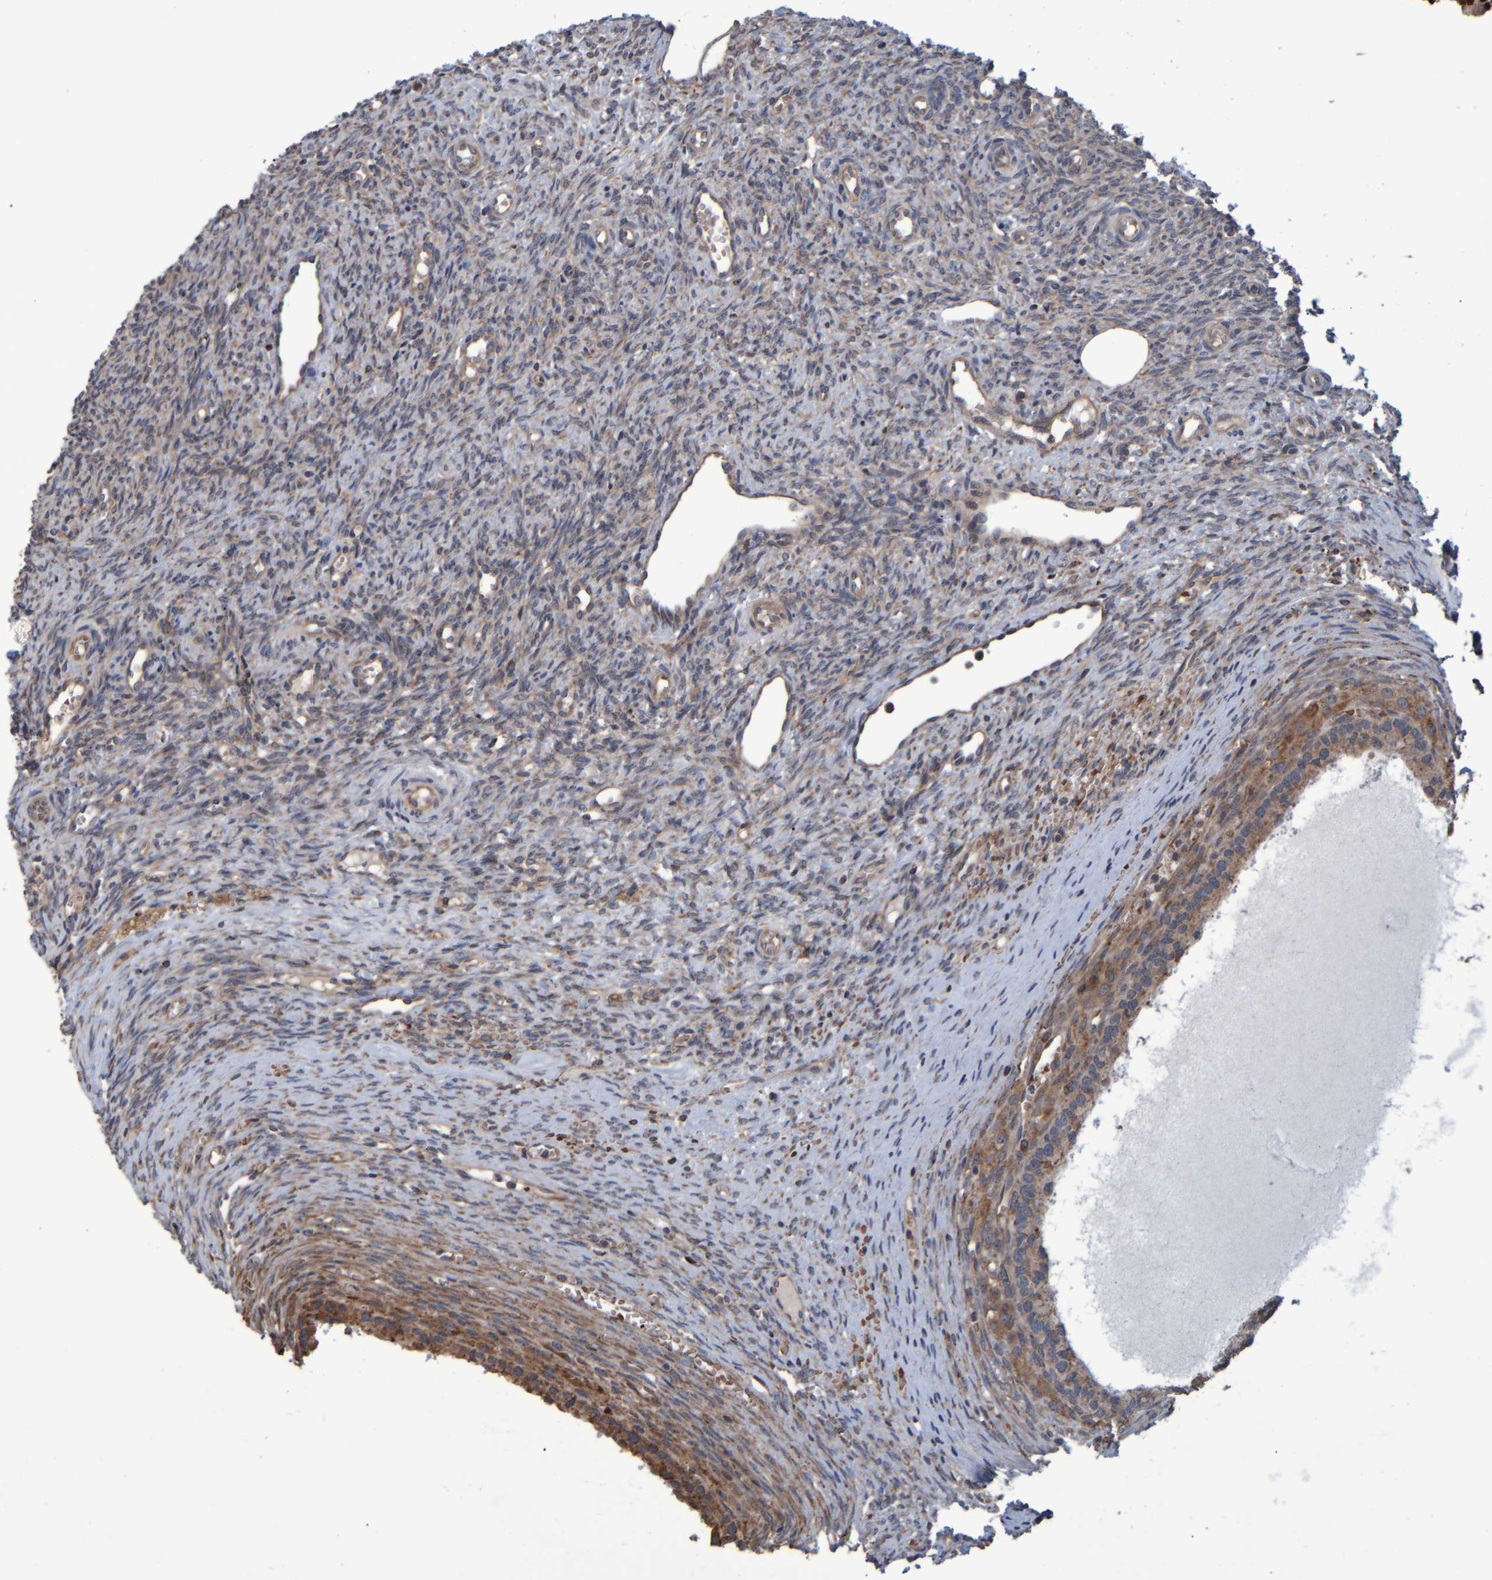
{"staining": {"intensity": "weak", "quantity": "25%-75%", "location": "cytoplasmic/membranous"}, "tissue": "ovary", "cell_type": "Ovarian stroma cells", "image_type": "normal", "snomed": [{"axis": "morphology", "description": "Normal tissue, NOS"}, {"axis": "topography", "description": "Ovary"}], "caption": "Ovarian stroma cells show low levels of weak cytoplasmic/membranous positivity in approximately 25%-75% of cells in benign human ovary.", "gene": "SPAG5", "patient": {"sex": "female", "age": 41}}